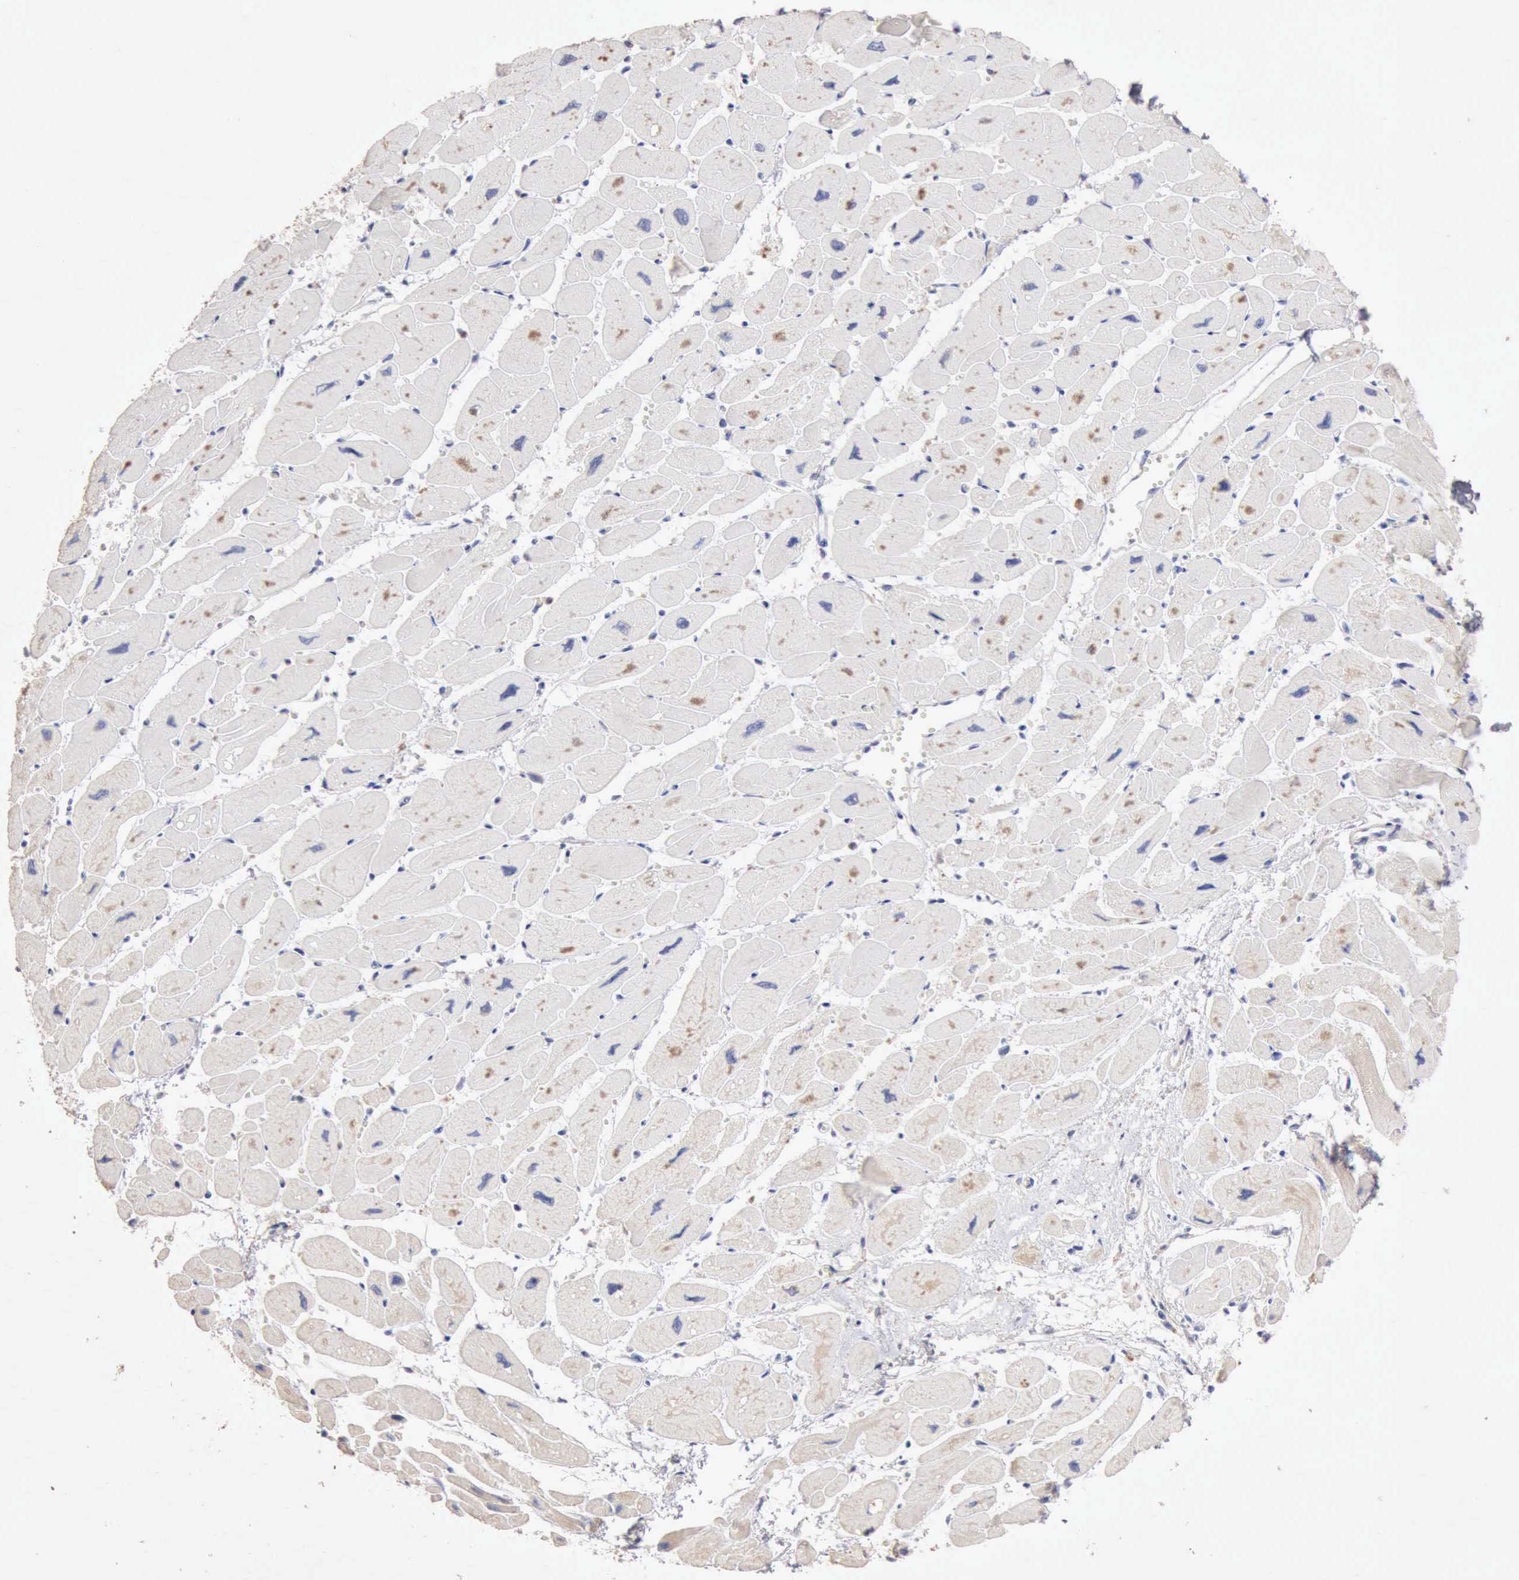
{"staining": {"intensity": "moderate", "quantity": "25%-75%", "location": "cytoplasmic/membranous"}, "tissue": "heart muscle", "cell_type": "Cardiomyocytes", "image_type": "normal", "snomed": [{"axis": "morphology", "description": "Normal tissue, NOS"}, {"axis": "topography", "description": "Heart"}], "caption": "Heart muscle stained for a protein (brown) reveals moderate cytoplasmic/membranous positive expression in about 25%-75% of cardiomyocytes.", "gene": "KRT6B", "patient": {"sex": "female", "age": 54}}